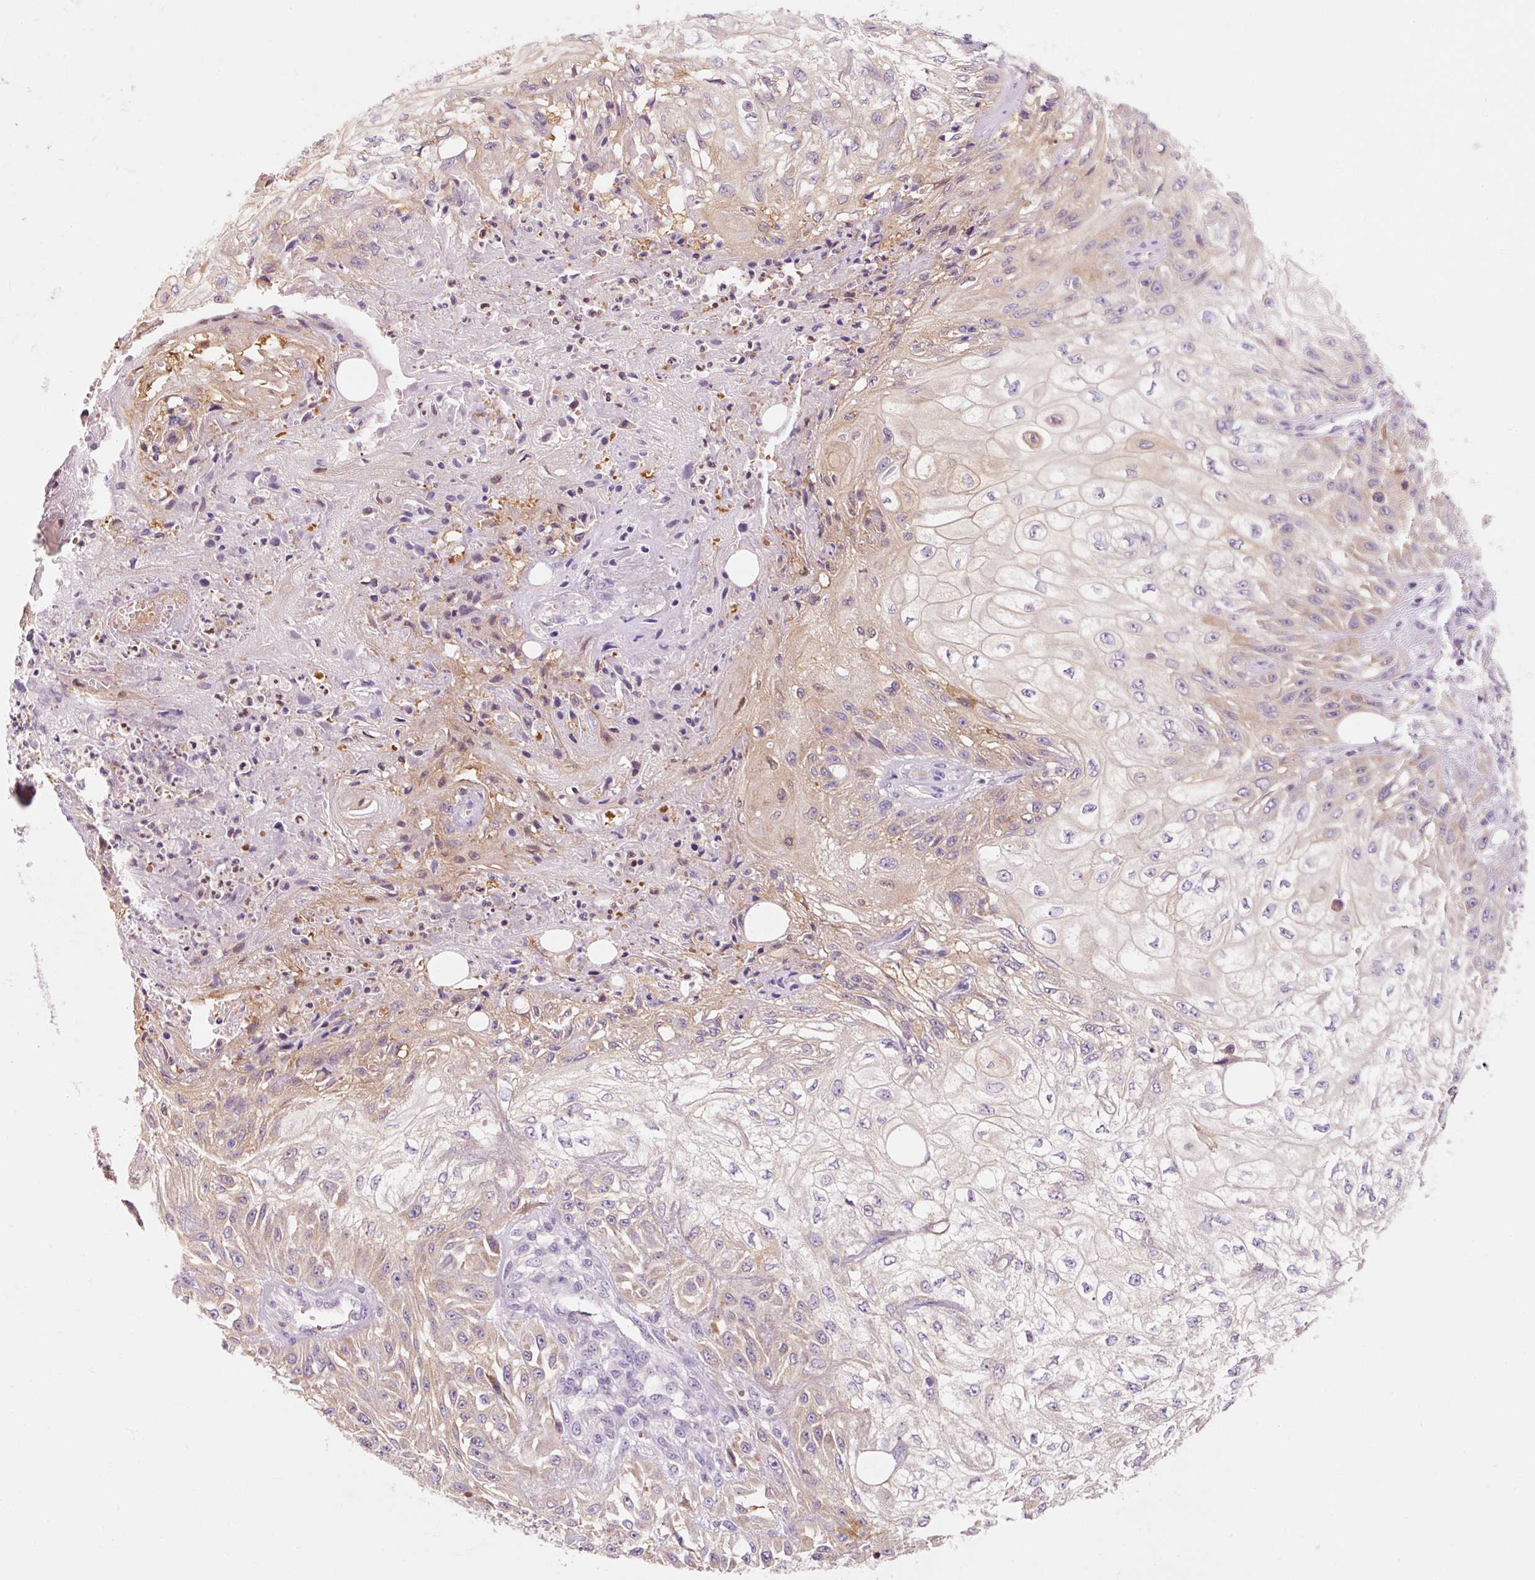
{"staining": {"intensity": "weak", "quantity": "25%-75%", "location": "cytoplasmic/membranous"}, "tissue": "skin cancer", "cell_type": "Tumor cells", "image_type": "cancer", "snomed": [{"axis": "morphology", "description": "Squamous cell carcinoma, NOS"}, {"axis": "morphology", "description": "Squamous cell carcinoma, metastatic, NOS"}, {"axis": "topography", "description": "Skin"}, {"axis": "topography", "description": "Lymph node"}], "caption": "Skin cancer stained for a protein exhibits weak cytoplasmic/membranous positivity in tumor cells.", "gene": "OR8K1", "patient": {"sex": "male", "age": 75}}